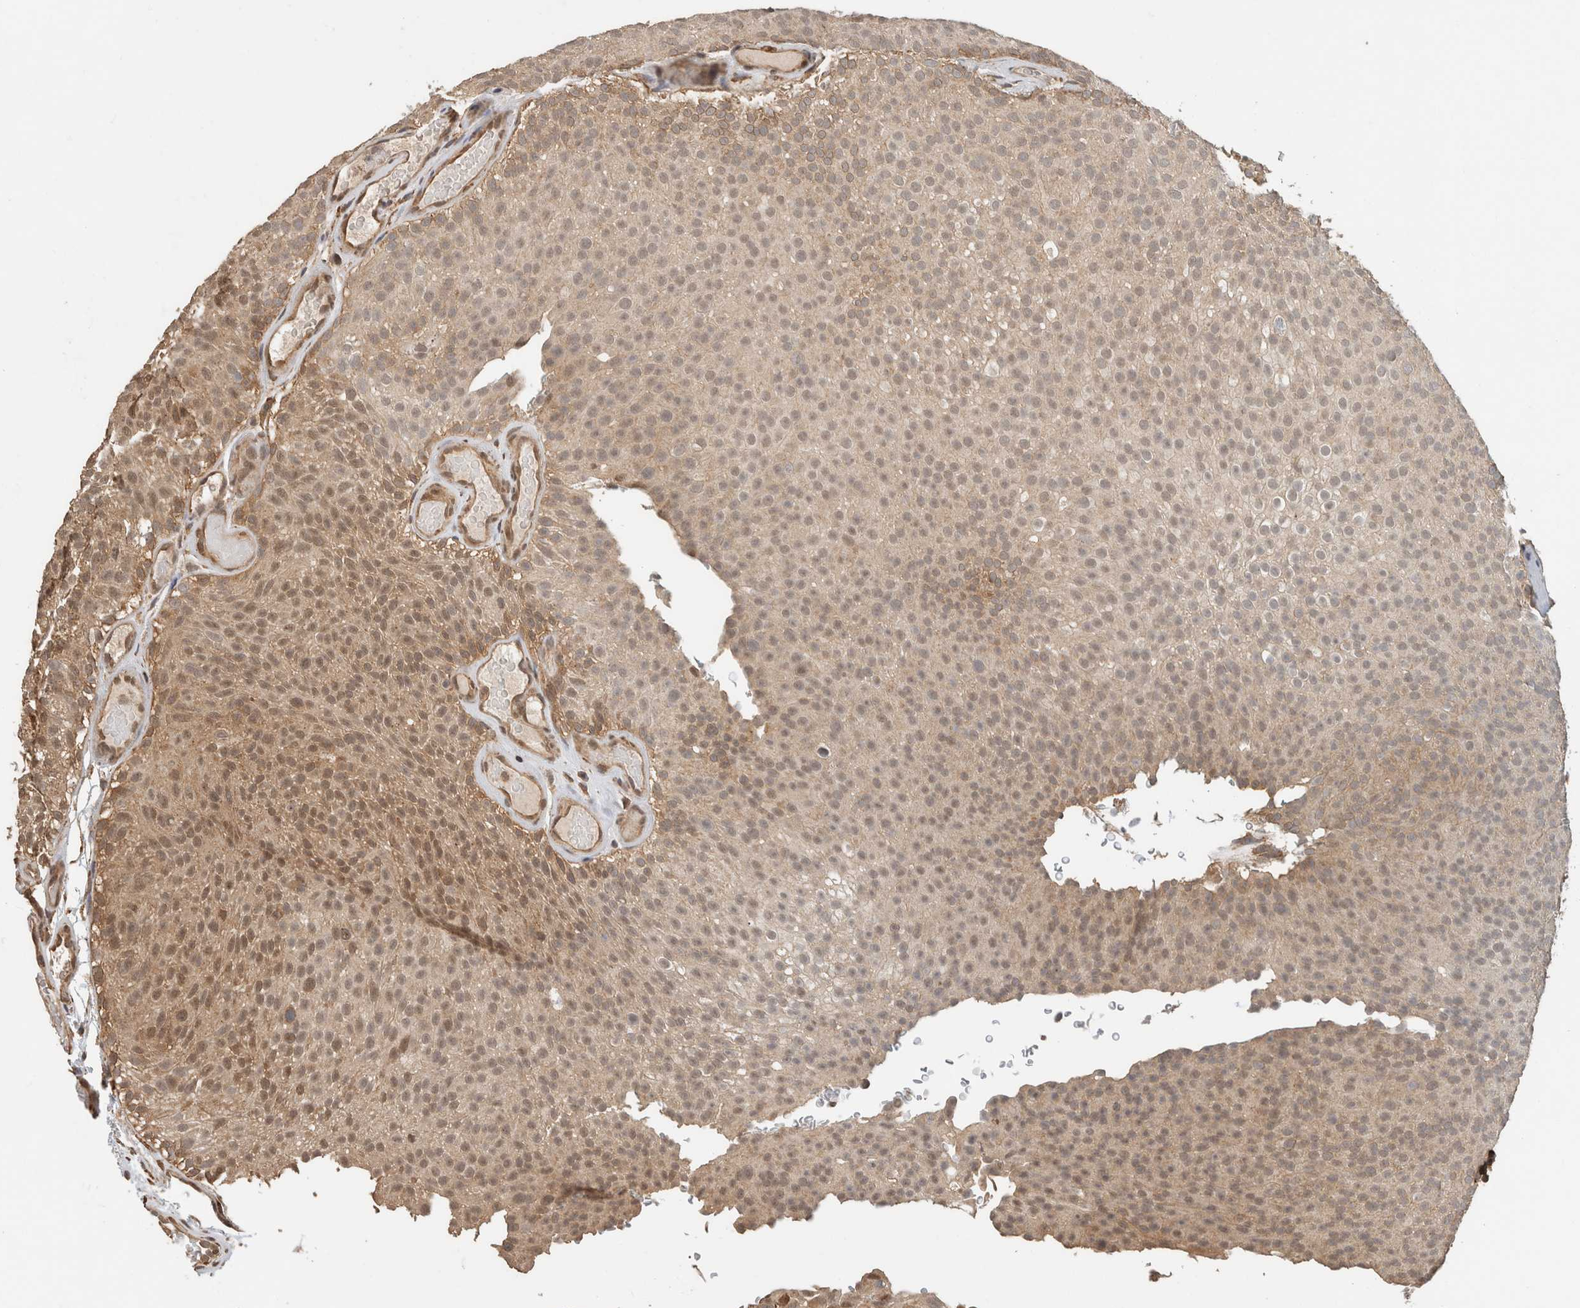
{"staining": {"intensity": "moderate", "quantity": ">75%", "location": "nuclear"}, "tissue": "urothelial cancer", "cell_type": "Tumor cells", "image_type": "cancer", "snomed": [{"axis": "morphology", "description": "Urothelial carcinoma, Low grade"}, {"axis": "topography", "description": "Urinary bladder"}], "caption": "IHC histopathology image of human urothelial cancer stained for a protein (brown), which shows medium levels of moderate nuclear expression in approximately >75% of tumor cells.", "gene": "C1orf21", "patient": {"sex": "male", "age": 78}}